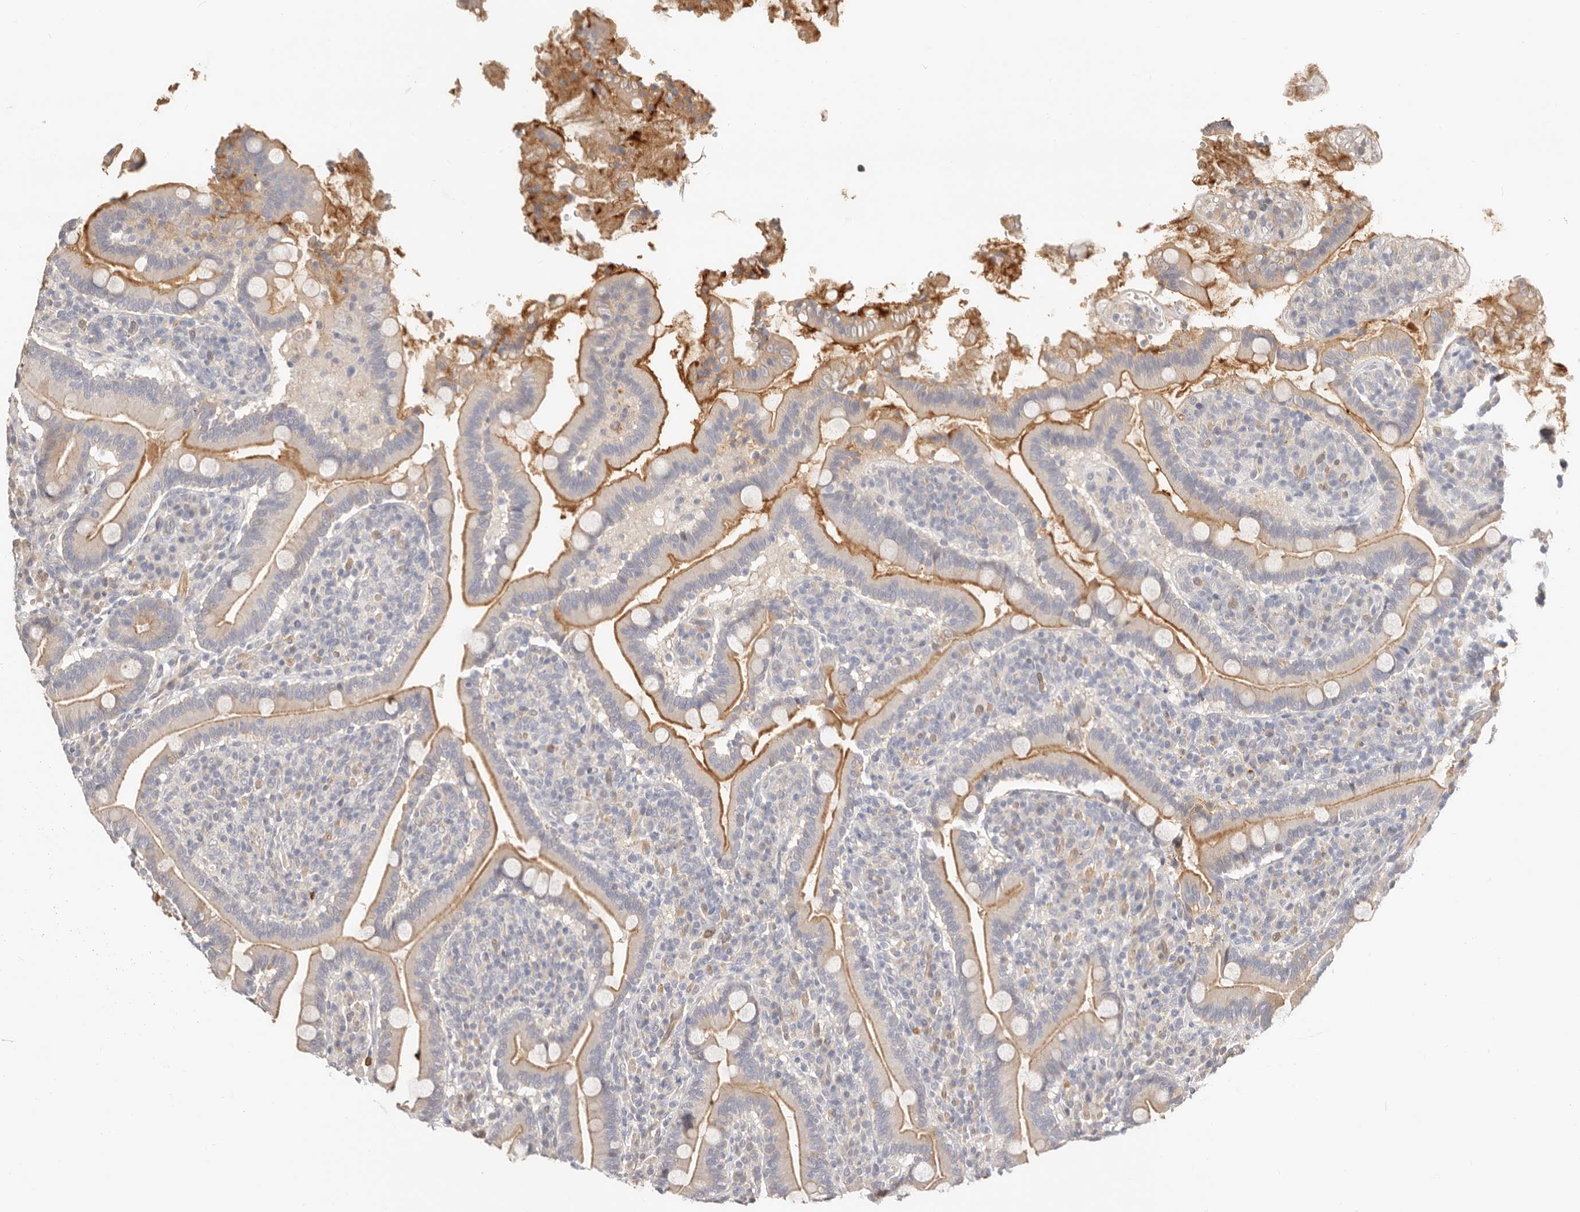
{"staining": {"intensity": "moderate", "quantity": "25%-75%", "location": "cytoplasmic/membranous"}, "tissue": "duodenum", "cell_type": "Glandular cells", "image_type": "normal", "snomed": [{"axis": "morphology", "description": "Normal tissue, NOS"}, {"axis": "topography", "description": "Duodenum"}], "caption": "Normal duodenum exhibits moderate cytoplasmic/membranous positivity in about 25%-75% of glandular cells, visualized by immunohistochemistry. (Brightfield microscopy of DAB IHC at high magnification).", "gene": "ZRANB1", "patient": {"sex": "male", "age": 35}}